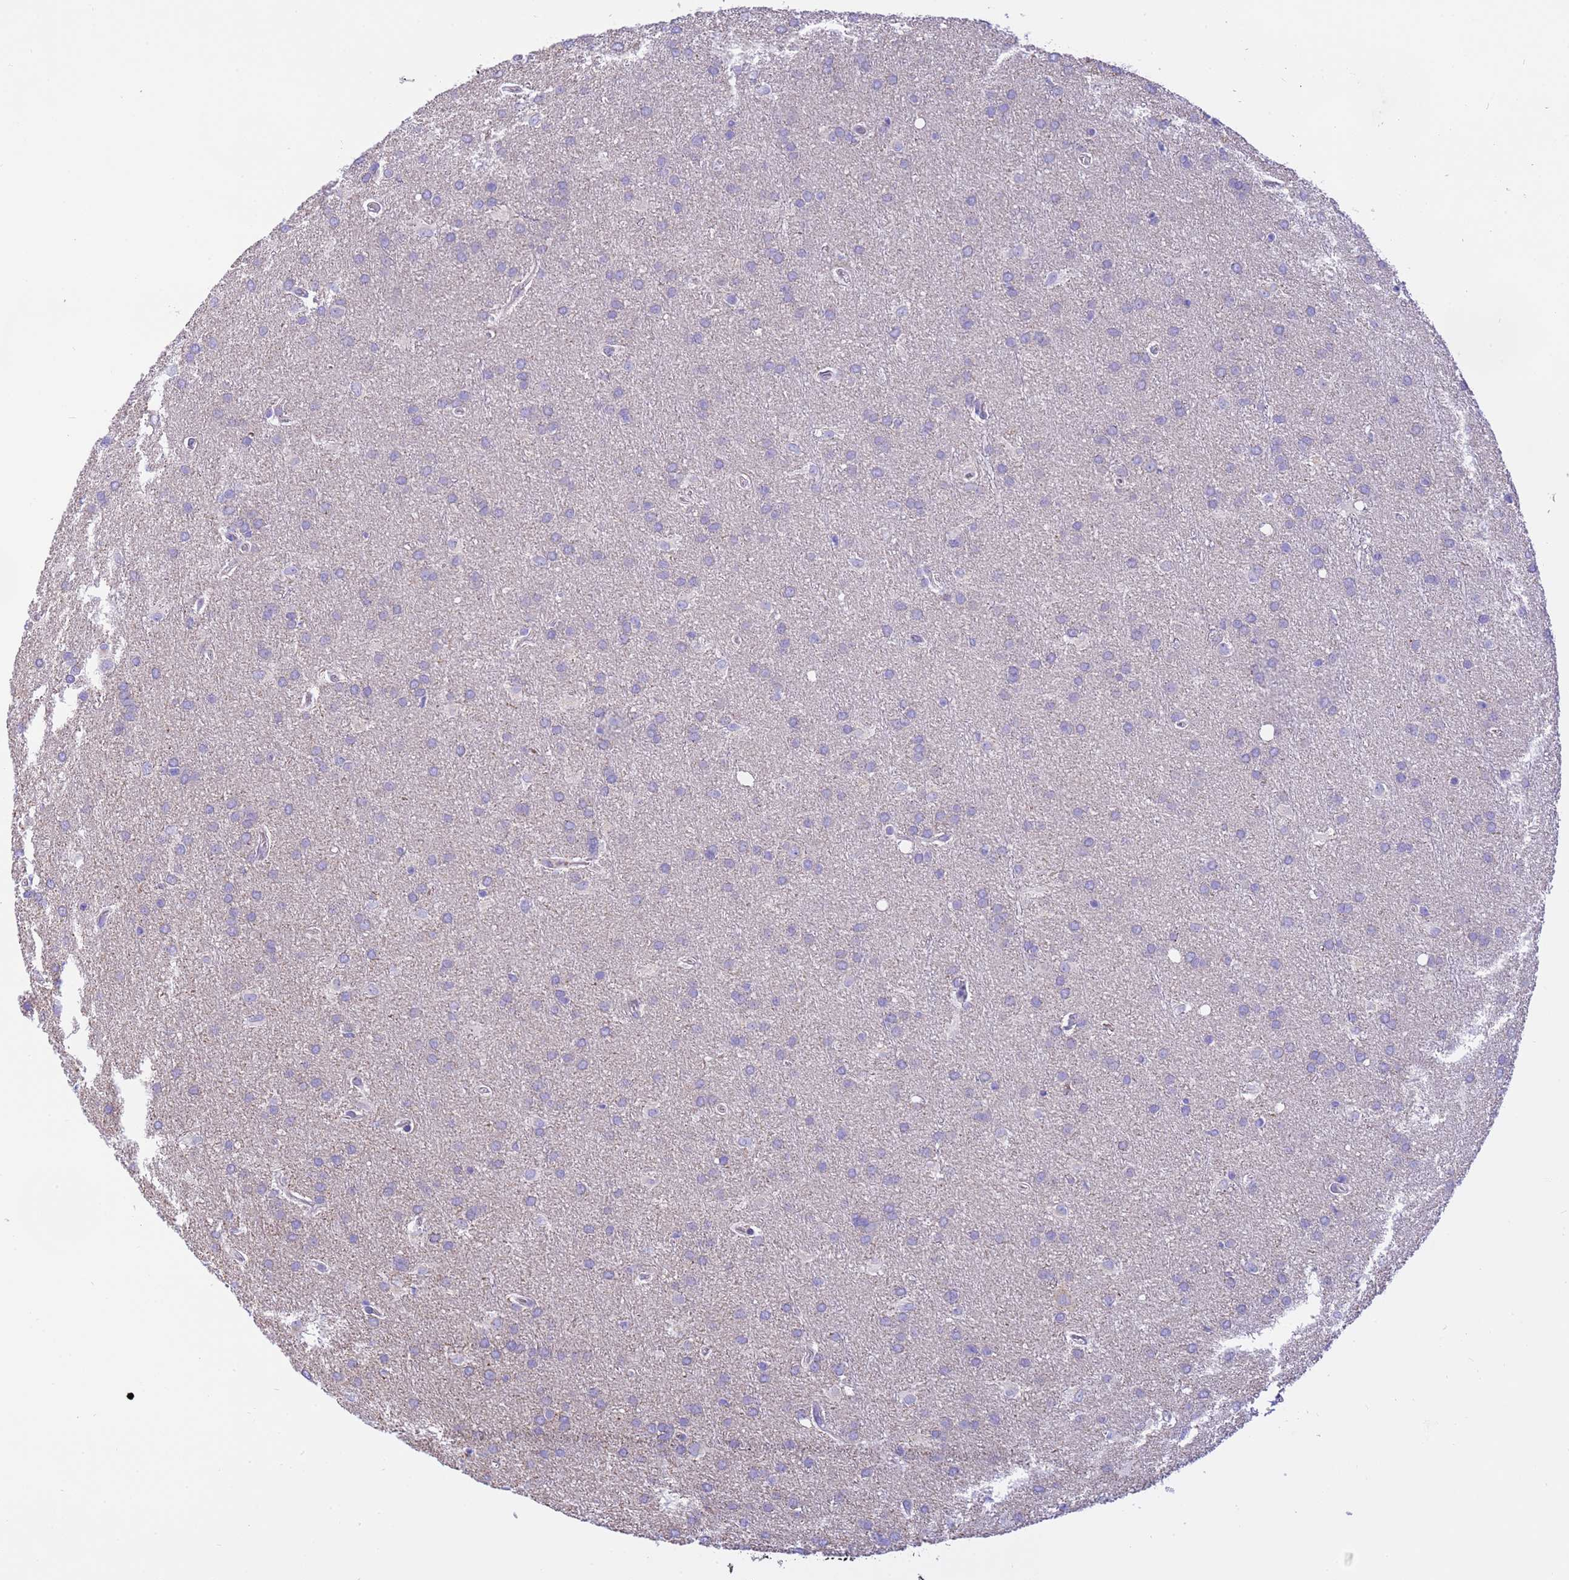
{"staining": {"intensity": "negative", "quantity": "none", "location": "none"}, "tissue": "glioma", "cell_type": "Tumor cells", "image_type": "cancer", "snomed": [{"axis": "morphology", "description": "Glioma, malignant, Low grade"}, {"axis": "topography", "description": "Brain"}], "caption": "Immunohistochemistry micrograph of low-grade glioma (malignant) stained for a protein (brown), which reveals no positivity in tumor cells. Nuclei are stained in blue.", "gene": "RHBDD3", "patient": {"sex": "female", "age": 32}}